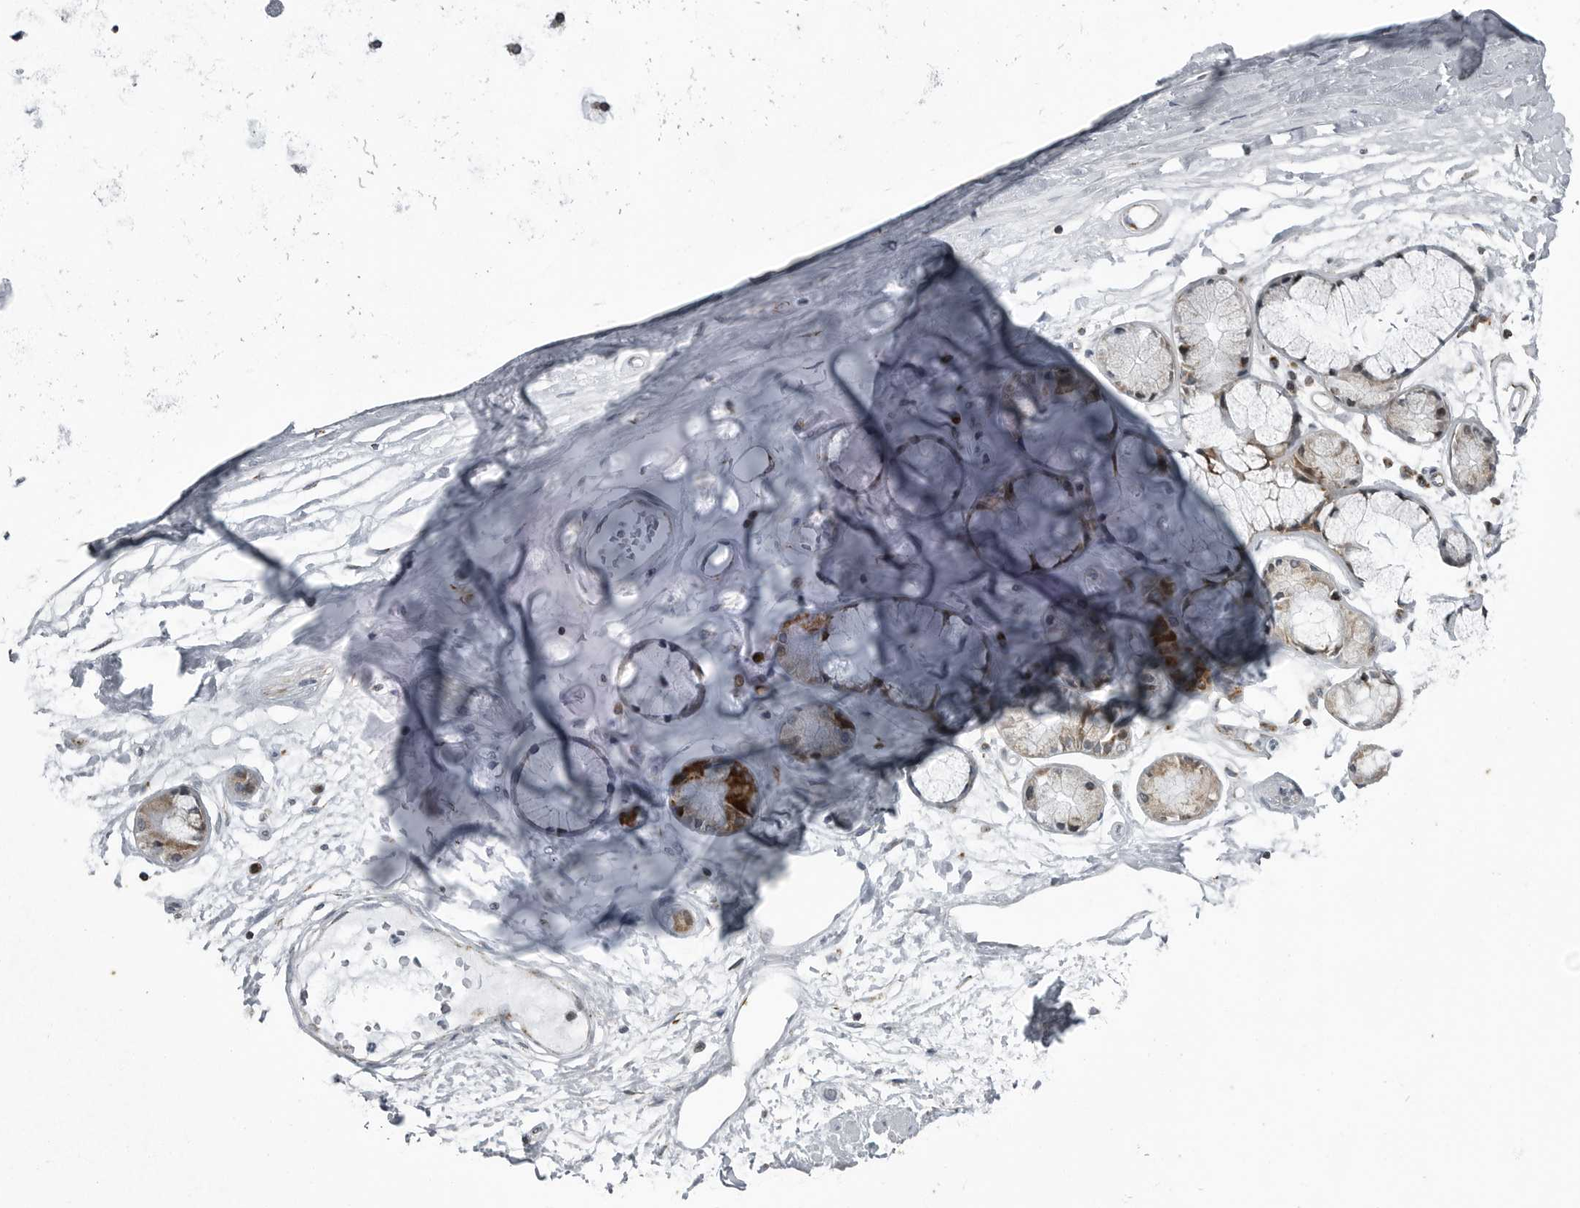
{"staining": {"intensity": "negative", "quantity": "none", "location": "none"}, "tissue": "adipose tissue", "cell_type": "Adipocytes", "image_type": "normal", "snomed": [{"axis": "morphology", "description": "Normal tissue, NOS"}, {"axis": "topography", "description": "Bronchus"}], "caption": "An IHC image of normal adipose tissue is shown. There is no staining in adipocytes of adipose tissue. The staining was performed using DAB (3,3'-diaminobenzidine) to visualize the protein expression in brown, while the nuclei were stained in blue with hematoxylin (Magnification: 20x).", "gene": "GAK", "patient": {"sex": "male", "age": 66}}